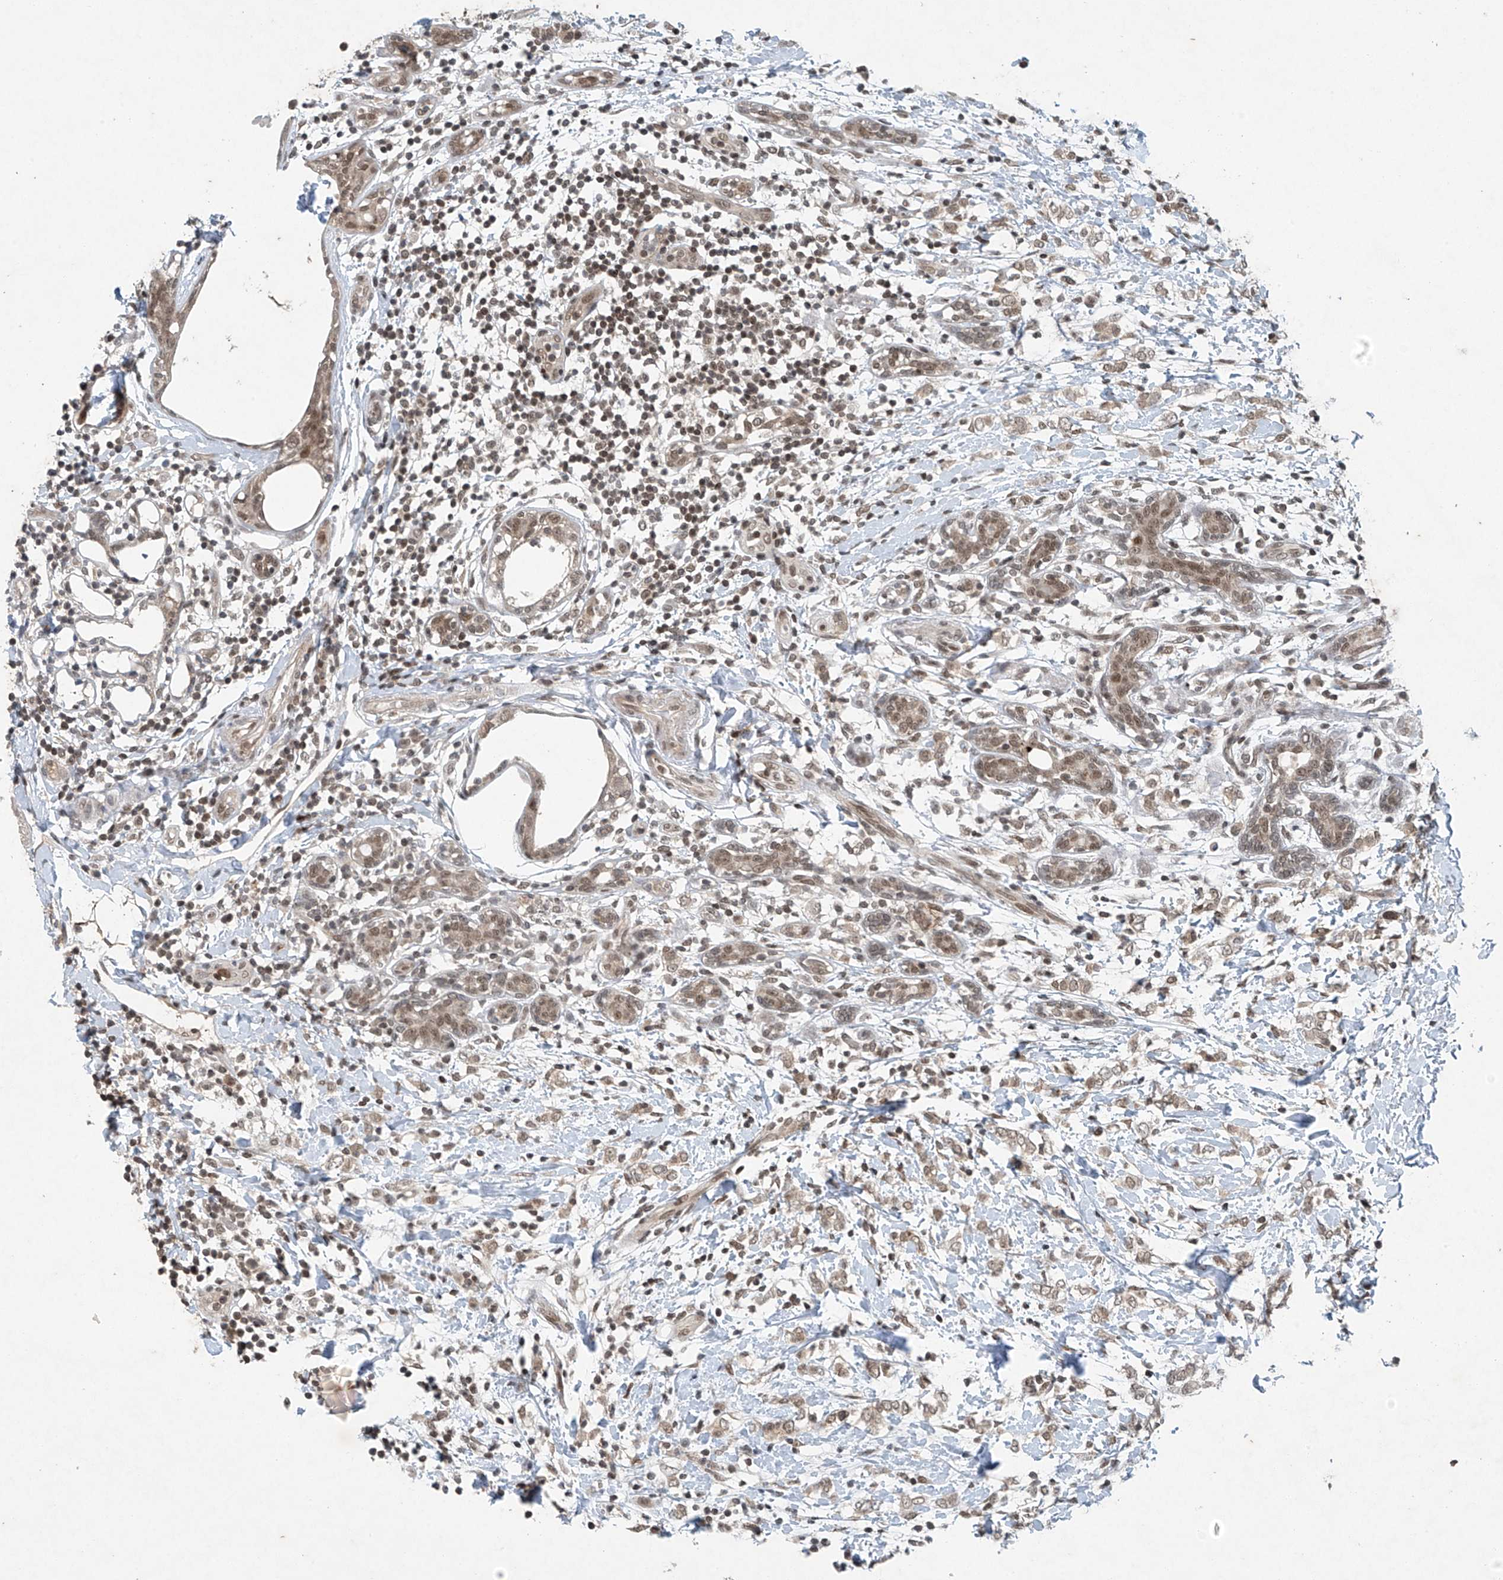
{"staining": {"intensity": "weak", "quantity": ">75%", "location": "nuclear"}, "tissue": "breast cancer", "cell_type": "Tumor cells", "image_type": "cancer", "snomed": [{"axis": "morphology", "description": "Normal tissue, NOS"}, {"axis": "morphology", "description": "Lobular carcinoma"}, {"axis": "topography", "description": "Breast"}], "caption": "Protein expression analysis of breast lobular carcinoma displays weak nuclear expression in approximately >75% of tumor cells.", "gene": "TAF8", "patient": {"sex": "female", "age": 47}}